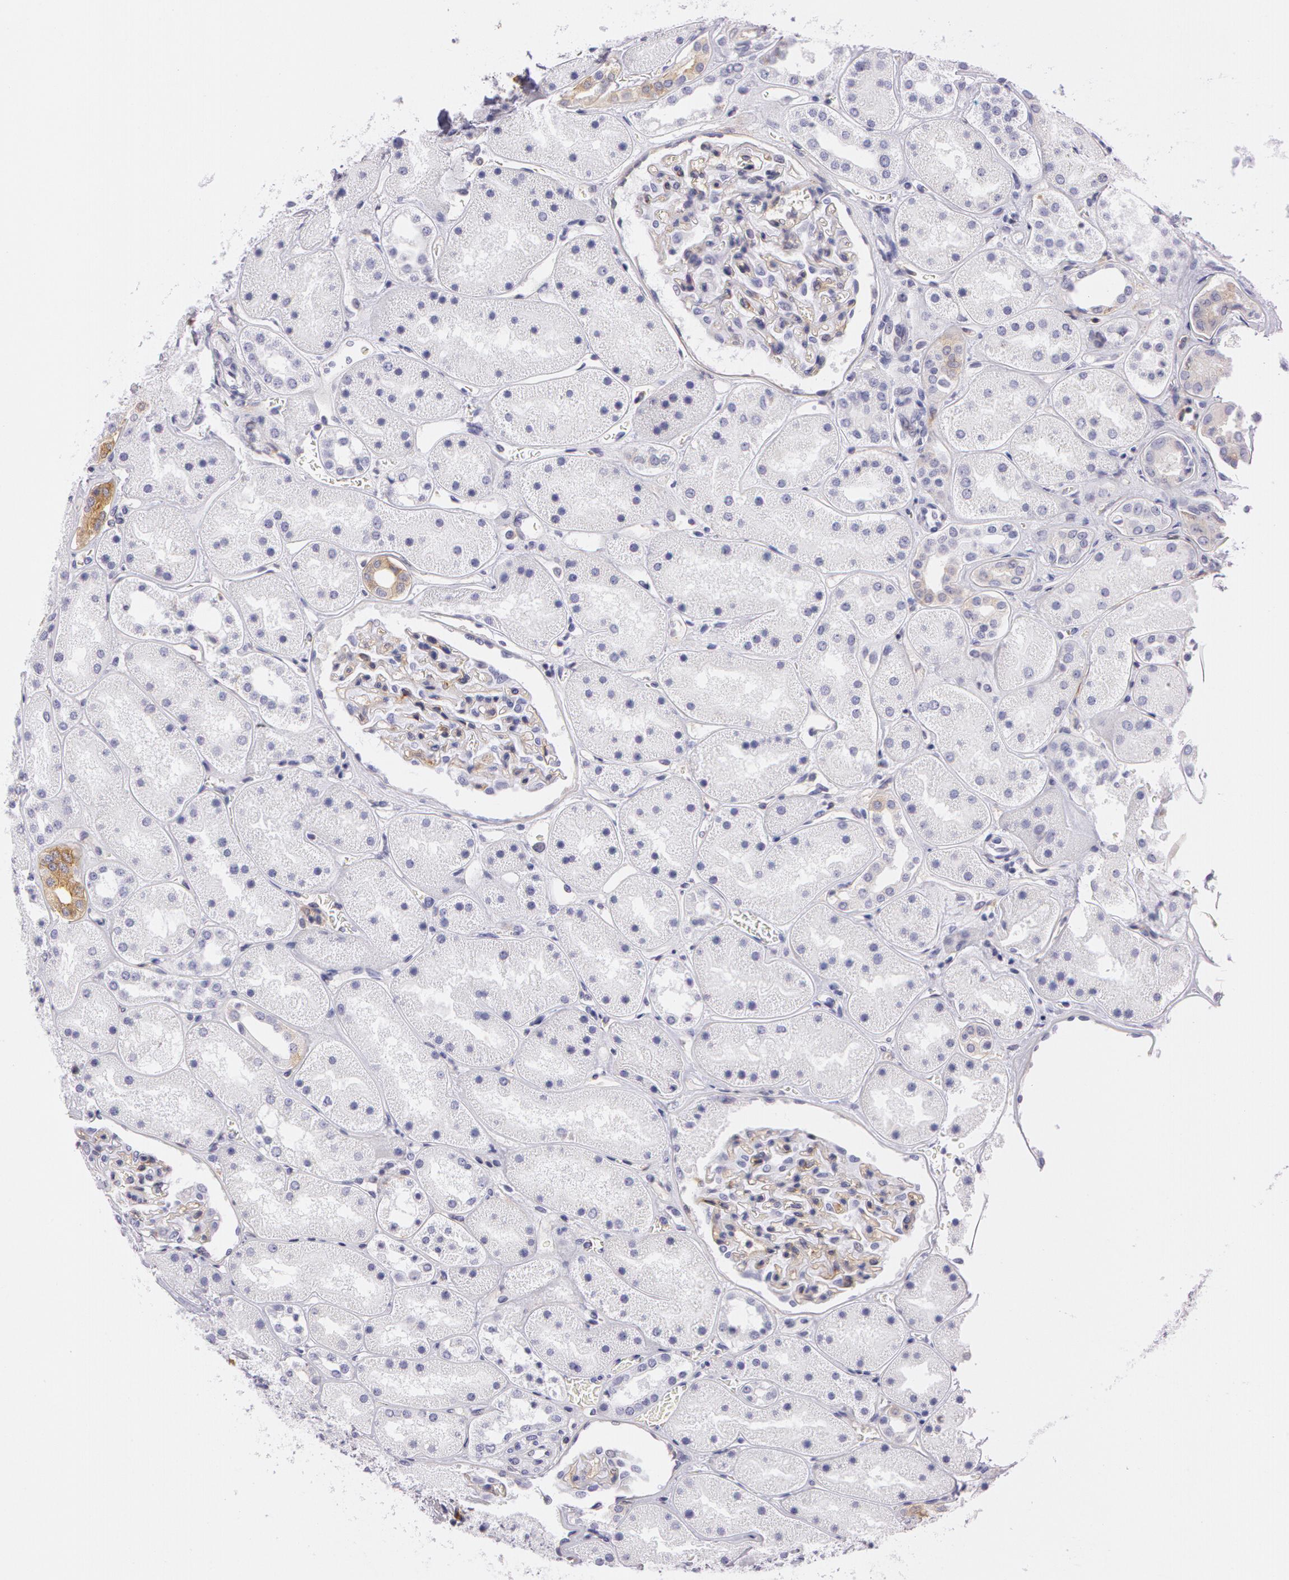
{"staining": {"intensity": "weak", "quantity": "<25%", "location": "cytoplasmic/membranous"}, "tissue": "kidney", "cell_type": "Cells in glomeruli", "image_type": "normal", "snomed": [{"axis": "morphology", "description": "Normal tissue, NOS"}, {"axis": "topography", "description": "Kidney"}], "caption": "Normal kidney was stained to show a protein in brown. There is no significant positivity in cells in glomeruli. (Brightfield microscopy of DAB (3,3'-diaminobenzidine) immunohistochemistry (IHC) at high magnification).", "gene": "LY75", "patient": {"sex": "male", "age": 28}}